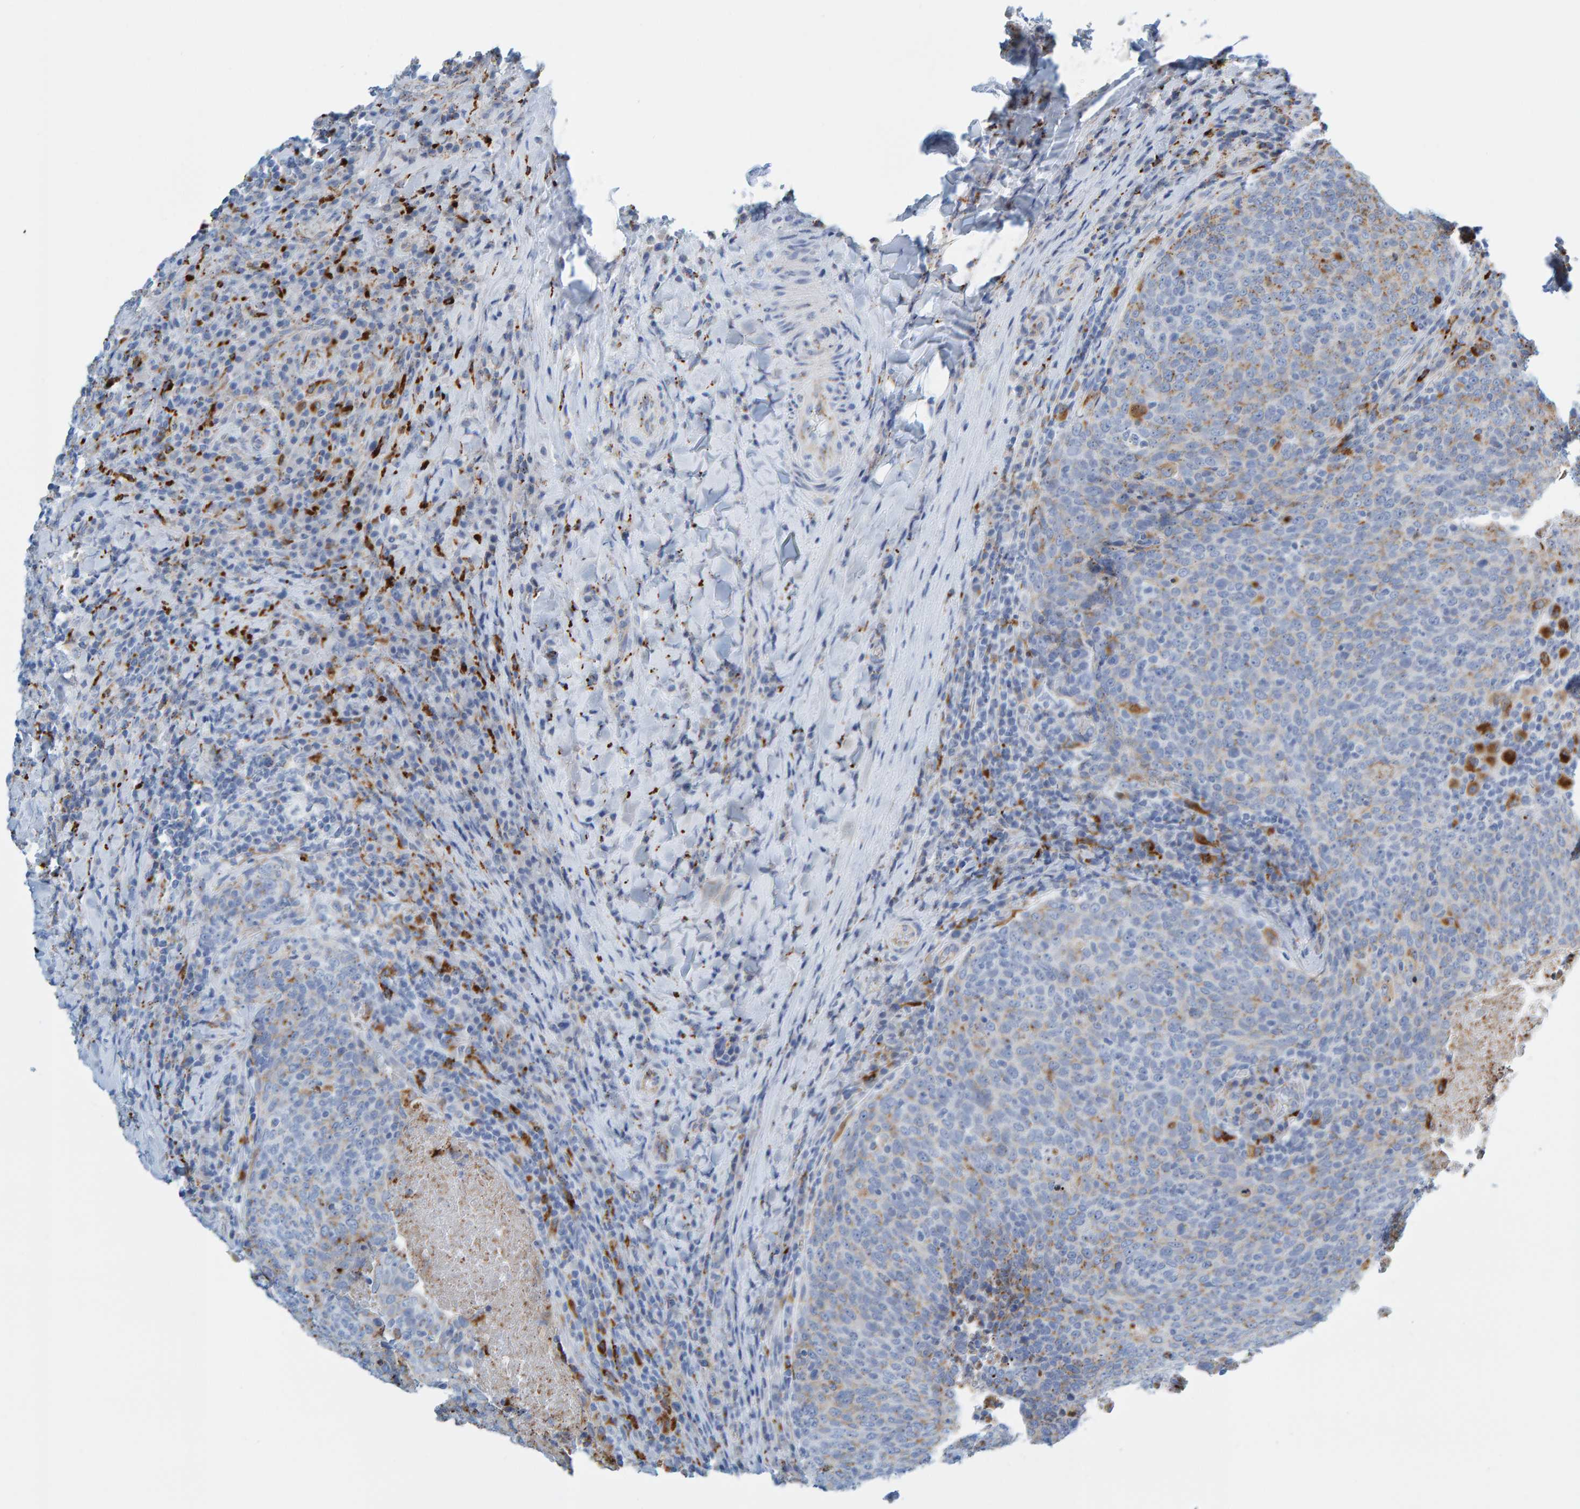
{"staining": {"intensity": "moderate", "quantity": "<25%", "location": "cytoplasmic/membranous"}, "tissue": "head and neck cancer", "cell_type": "Tumor cells", "image_type": "cancer", "snomed": [{"axis": "morphology", "description": "Squamous cell carcinoma, NOS"}, {"axis": "morphology", "description": "Squamous cell carcinoma, metastatic, NOS"}, {"axis": "topography", "description": "Lymph node"}, {"axis": "topography", "description": "Head-Neck"}], "caption": "Head and neck cancer stained for a protein (brown) reveals moderate cytoplasmic/membranous positive staining in about <25% of tumor cells.", "gene": "BIN3", "patient": {"sex": "male", "age": 62}}